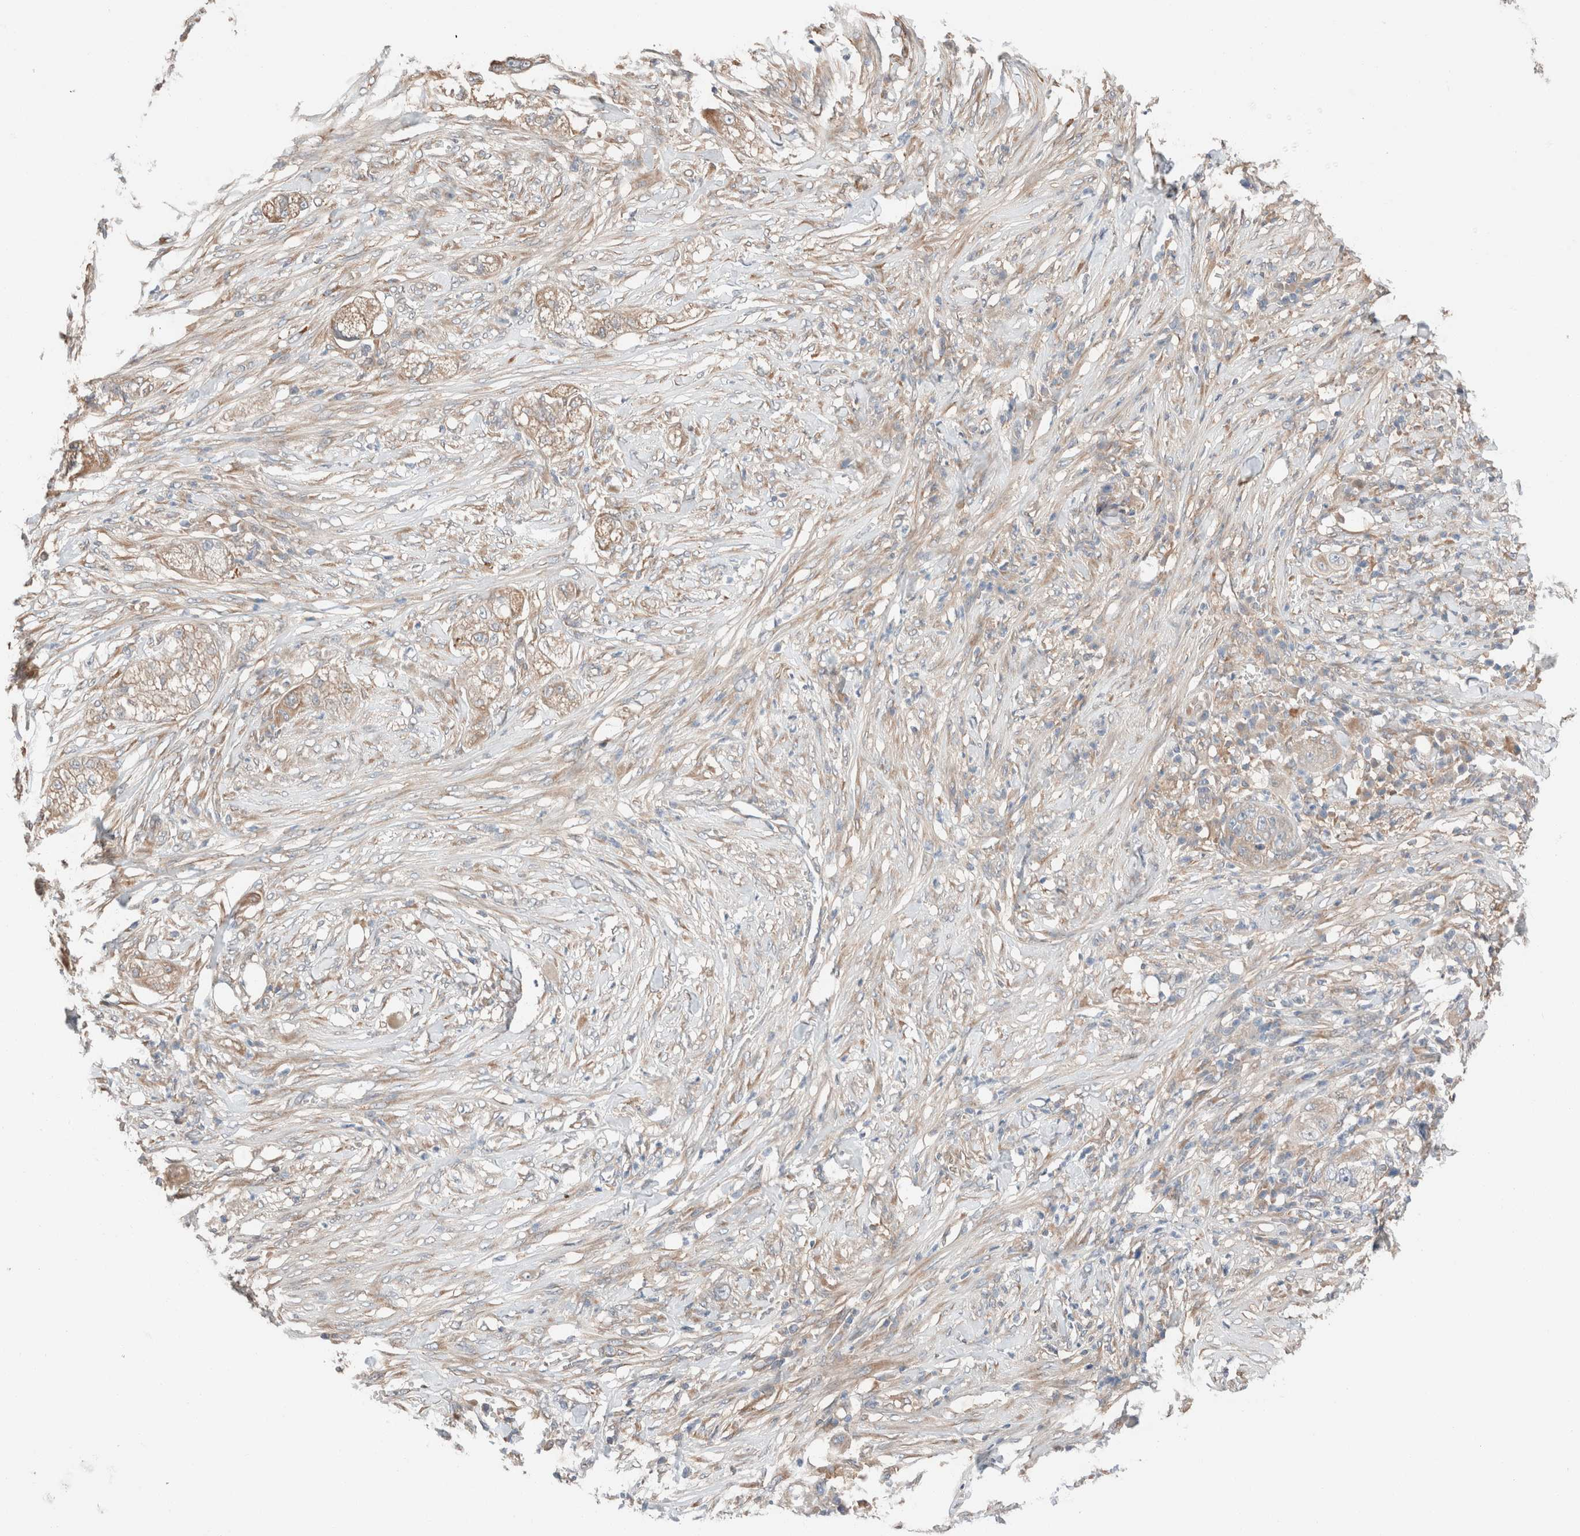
{"staining": {"intensity": "weak", "quantity": ">75%", "location": "cytoplasmic/membranous"}, "tissue": "pancreatic cancer", "cell_type": "Tumor cells", "image_type": "cancer", "snomed": [{"axis": "morphology", "description": "Adenocarcinoma, NOS"}, {"axis": "topography", "description": "Pancreas"}], "caption": "Protein staining of adenocarcinoma (pancreatic) tissue reveals weak cytoplasmic/membranous positivity in approximately >75% of tumor cells. (DAB IHC with brightfield microscopy, high magnification).", "gene": "PCM1", "patient": {"sex": "female", "age": 78}}